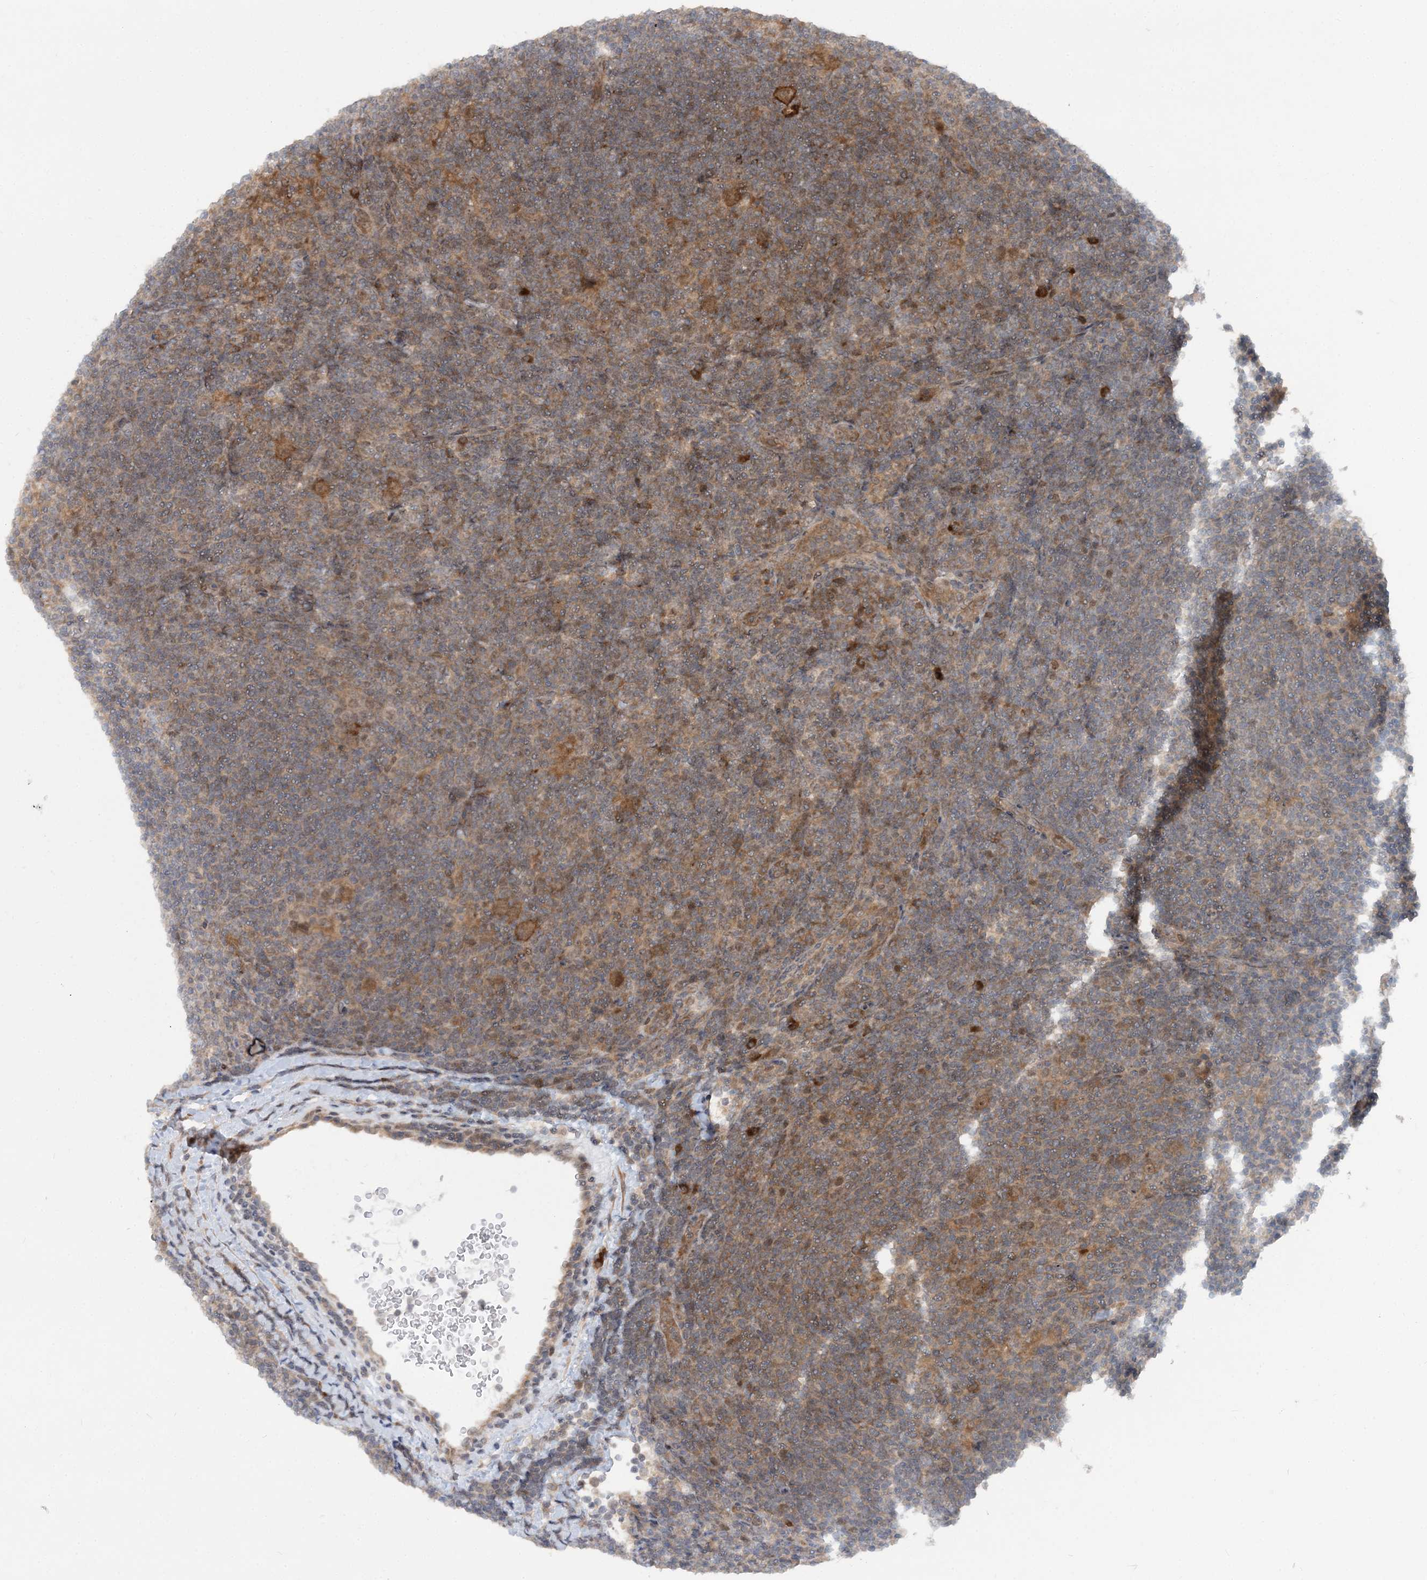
{"staining": {"intensity": "moderate", "quantity": ">75%", "location": "cytoplasmic/membranous"}, "tissue": "lymphoma", "cell_type": "Tumor cells", "image_type": "cancer", "snomed": [{"axis": "morphology", "description": "Hodgkin's disease, NOS"}, {"axis": "topography", "description": "Lymph node"}], "caption": "Lymphoma was stained to show a protein in brown. There is medium levels of moderate cytoplasmic/membranous staining in about >75% of tumor cells. (IHC, brightfield microscopy, high magnification).", "gene": "UBR3", "patient": {"sex": "female", "age": 57}}